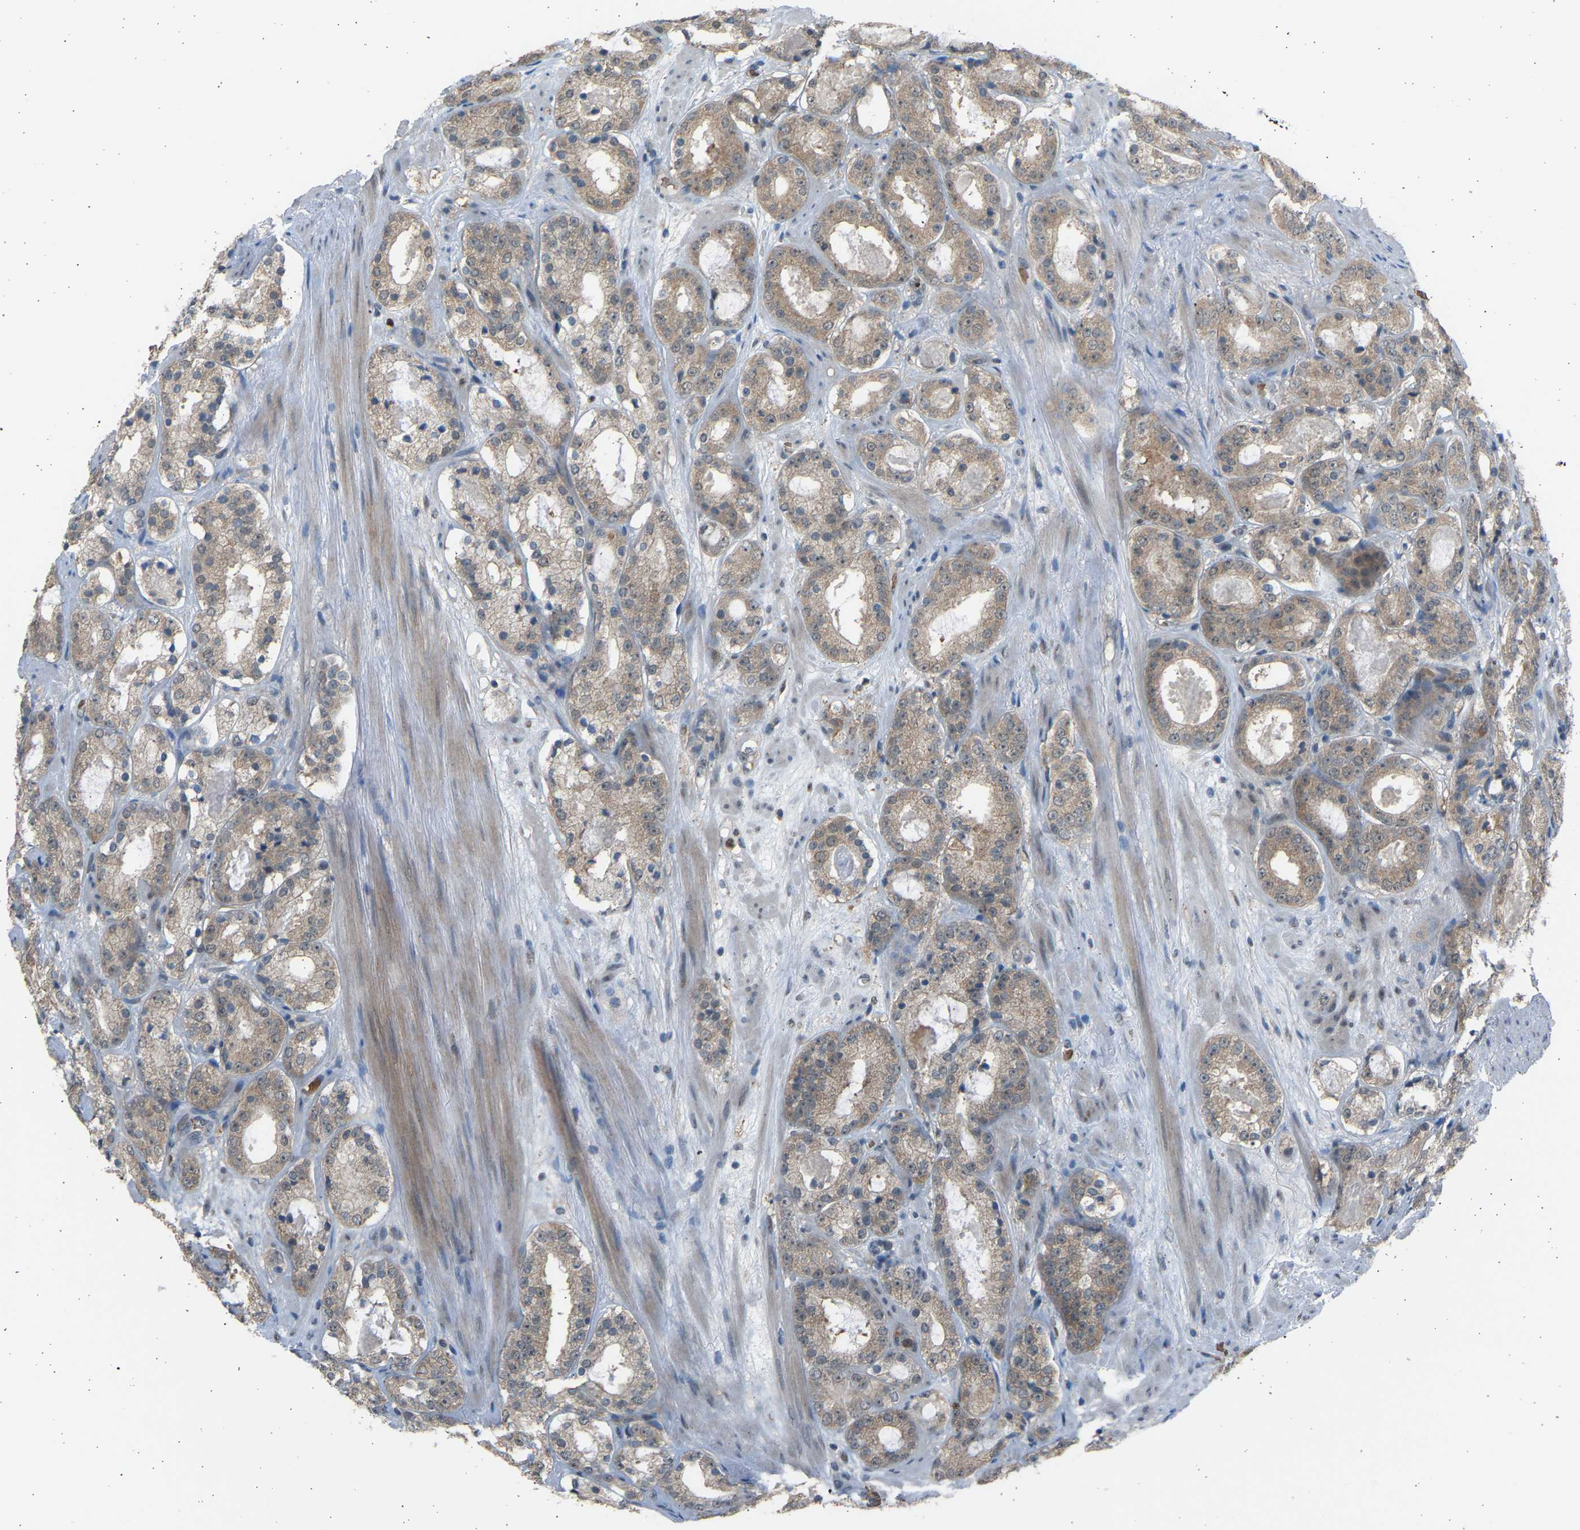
{"staining": {"intensity": "weak", "quantity": "25%-75%", "location": "cytoplasmic/membranous,nuclear"}, "tissue": "prostate cancer", "cell_type": "Tumor cells", "image_type": "cancer", "snomed": [{"axis": "morphology", "description": "Adenocarcinoma, Low grade"}, {"axis": "topography", "description": "Prostate"}], "caption": "Human adenocarcinoma (low-grade) (prostate) stained for a protein (brown) shows weak cytoplasmic/membranous and nuclear positive staining in about 25%-75% of tumor cells.", "gene": "BIRC2", "patient": {"sex": "male", "age": 69}}